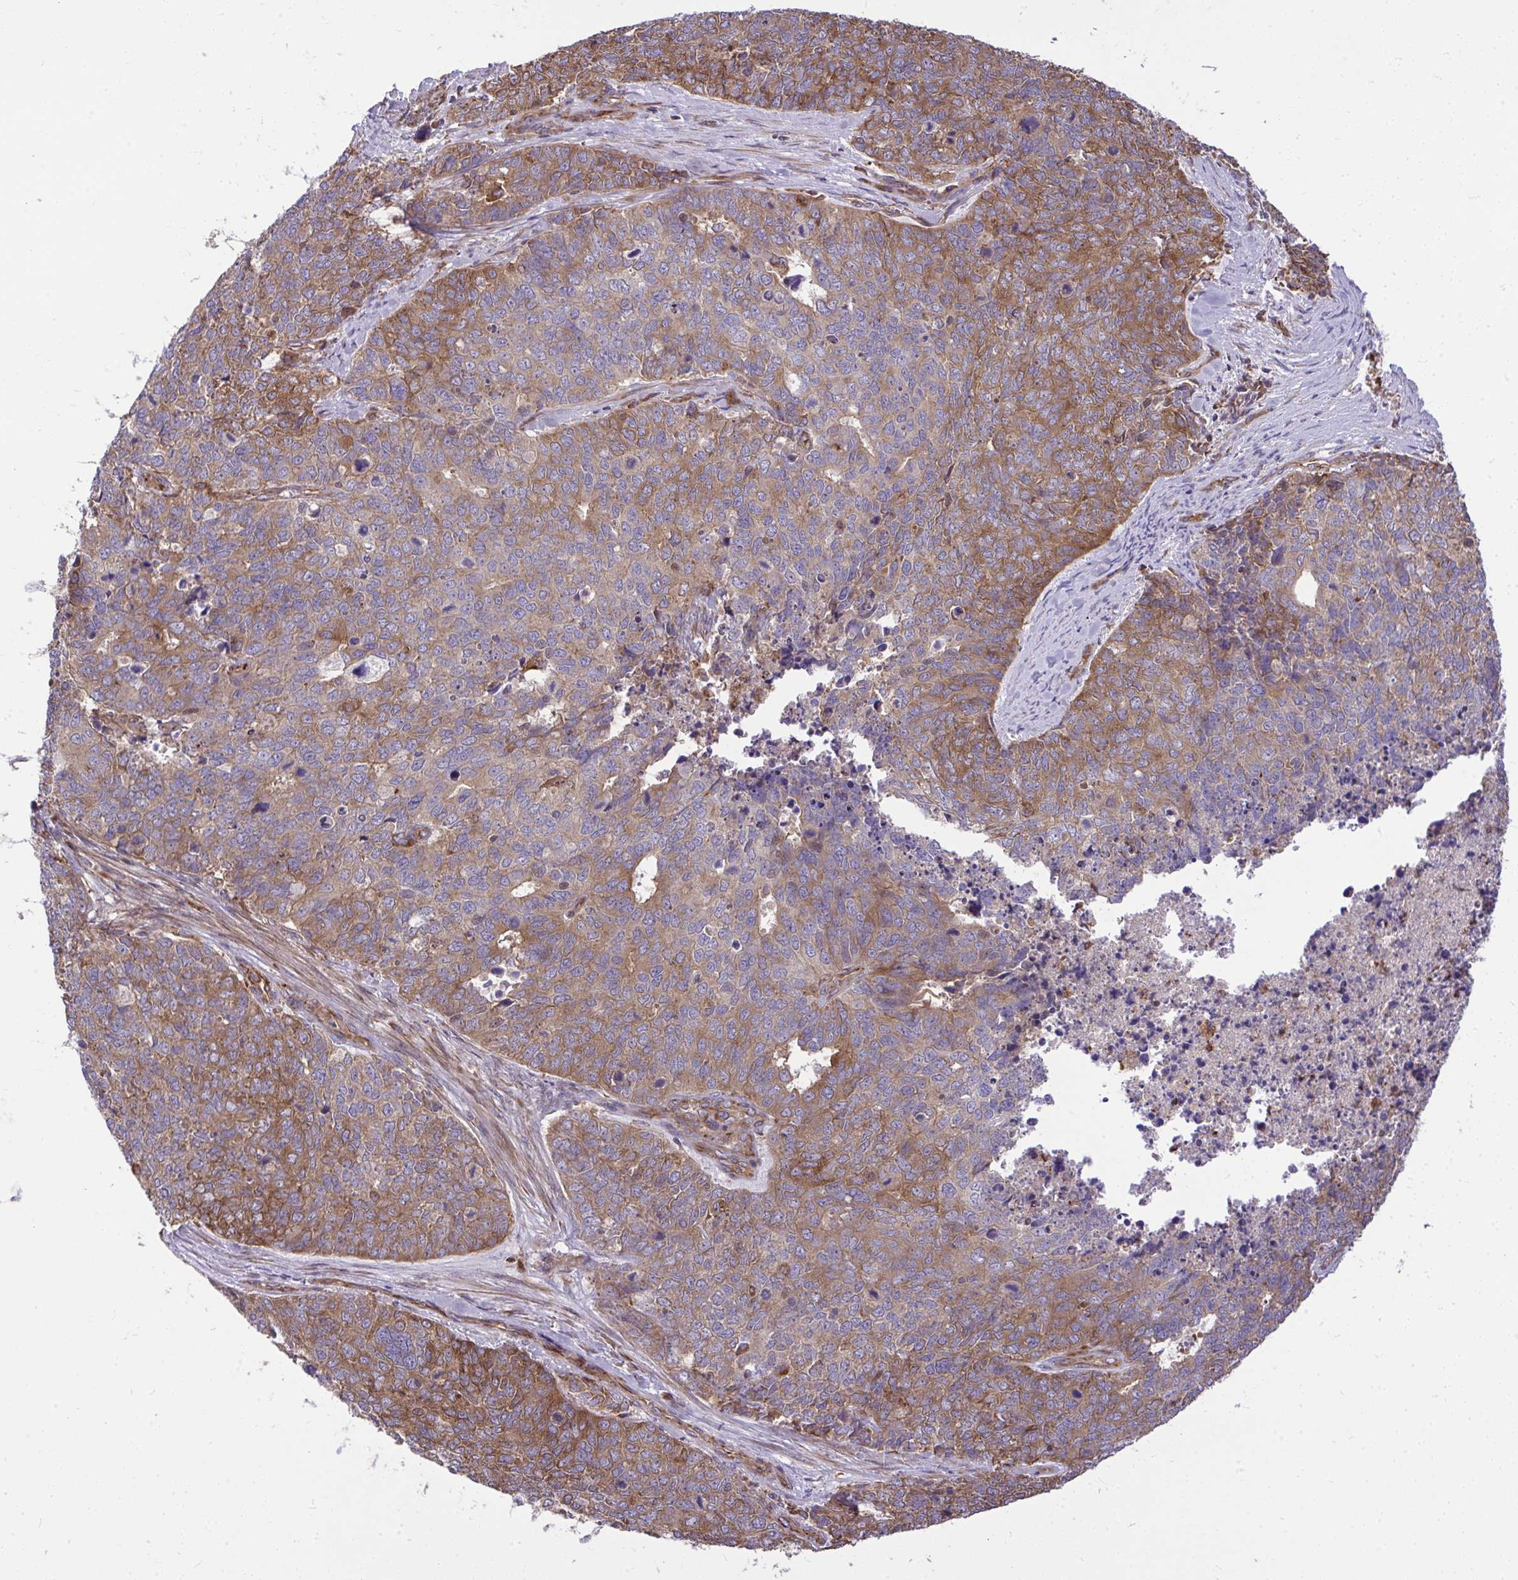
{"staining": {"intensity": "moderate", "quantity": ">75%", "location": "cytoplasmic/membranous"}, "tissue": "cervical cancer", "cell_type": "Tumor cells", "image_type": "cancer", "snomed": [{"axis": "morphology", "description": "Adenocarcinoma, NOS"}, {"axis": "topography", "description": "Cervix"}], "caption": "This is an image of immunohistochemistry (IHC) staining of cervical cancer, which shows moderate staining in the cytoplasmic/membranous of tumor cells.", "gene": "PAIP2", "patient": {"sex": "female", "age": 63}}